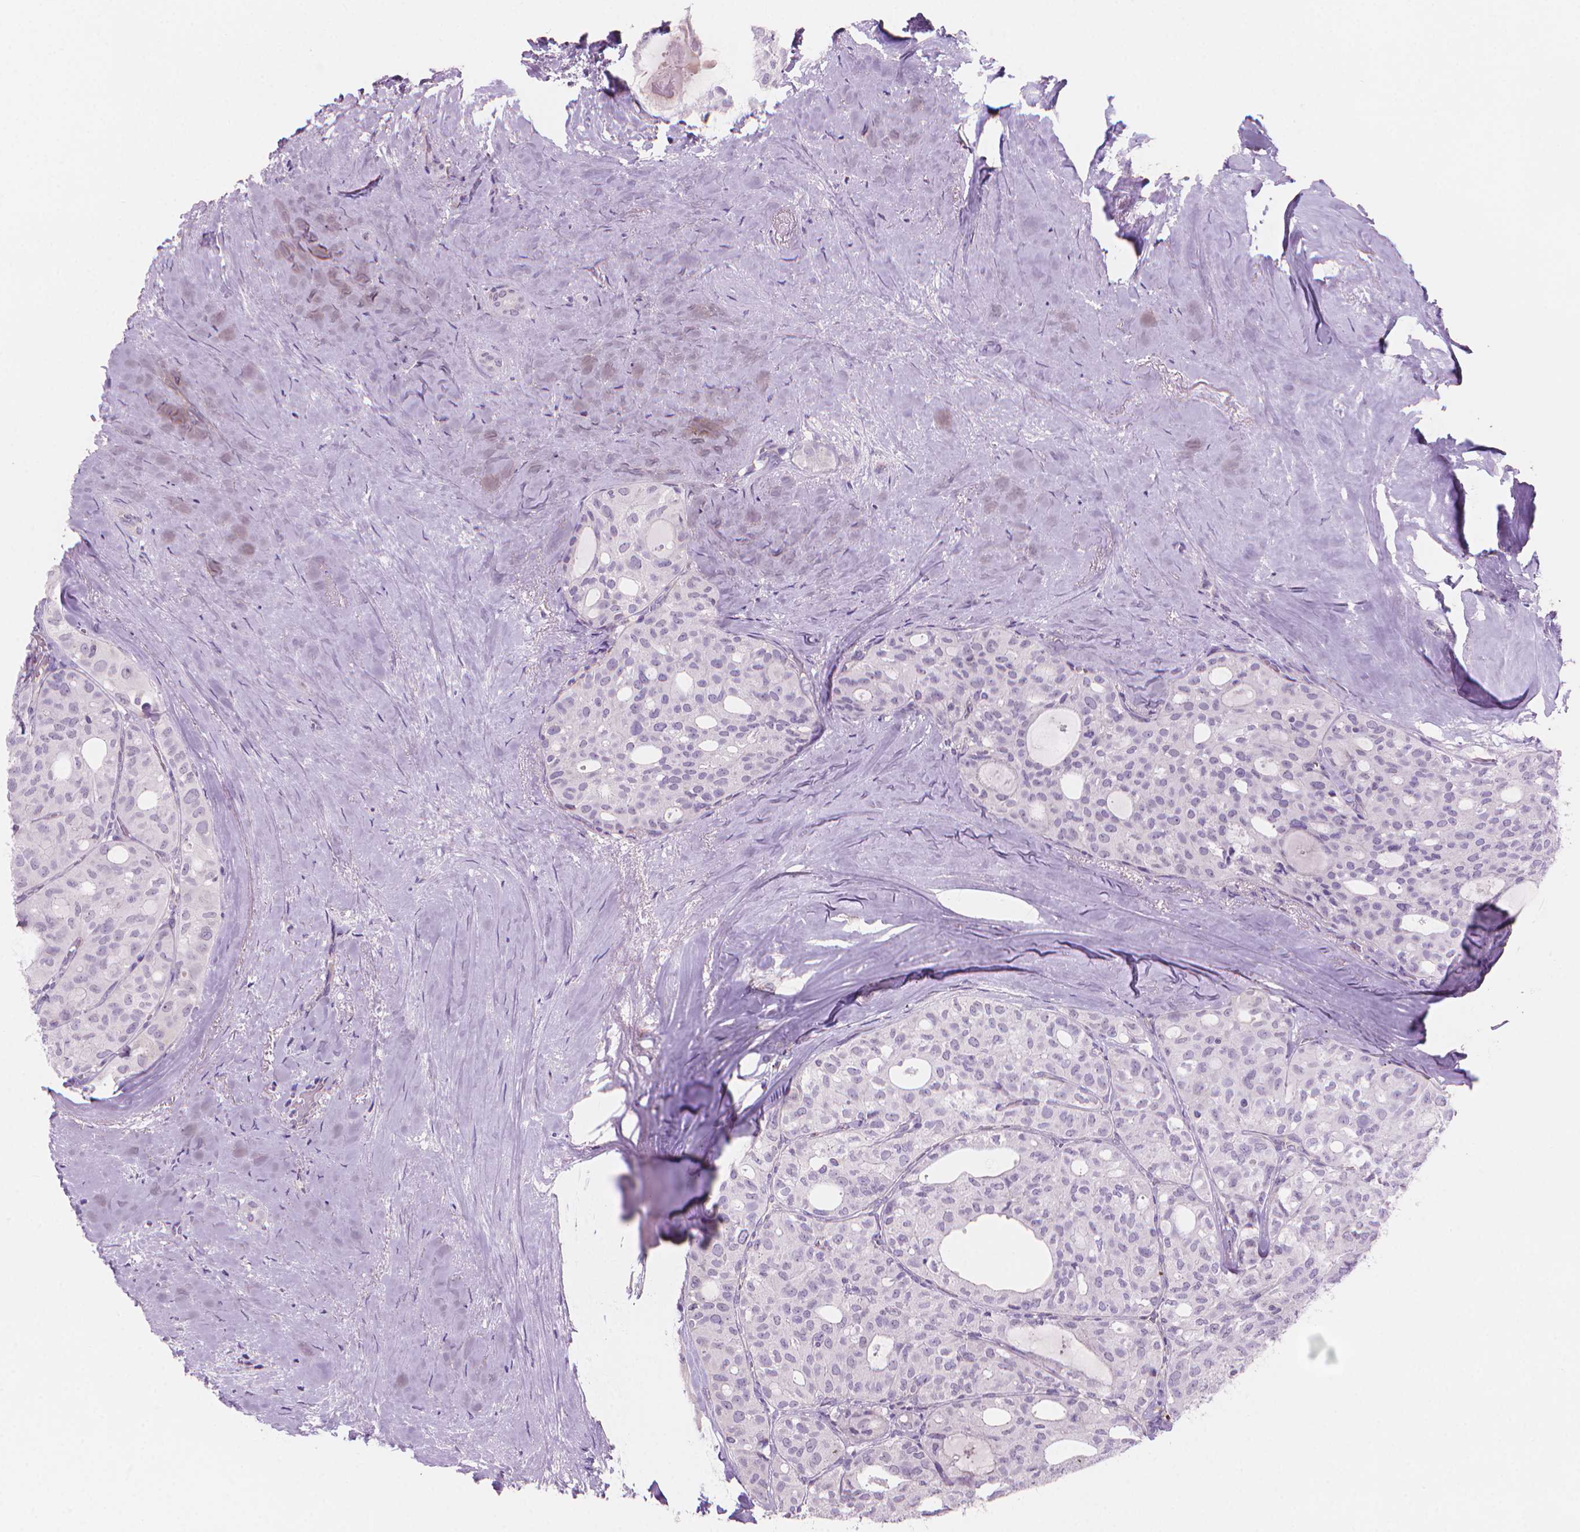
{"staining": {"intensity": "negative", "quantity": "none", "location": "none"}, "tissue": "thyroid cancer", "cell_type": "Tumor cells", "image_type": "cancer", "snomed": [{"axis": "morphology", "description": "Follicular adenoma carcinoma, NOS"}, {"axis": "topography", "description": "Thyroid gland"}], "caption": "Tumor cells show no significant expression in thyroid cancer.", "gene": "ENSG00000187186", "patient": {"sex": "male", "age": 75}}